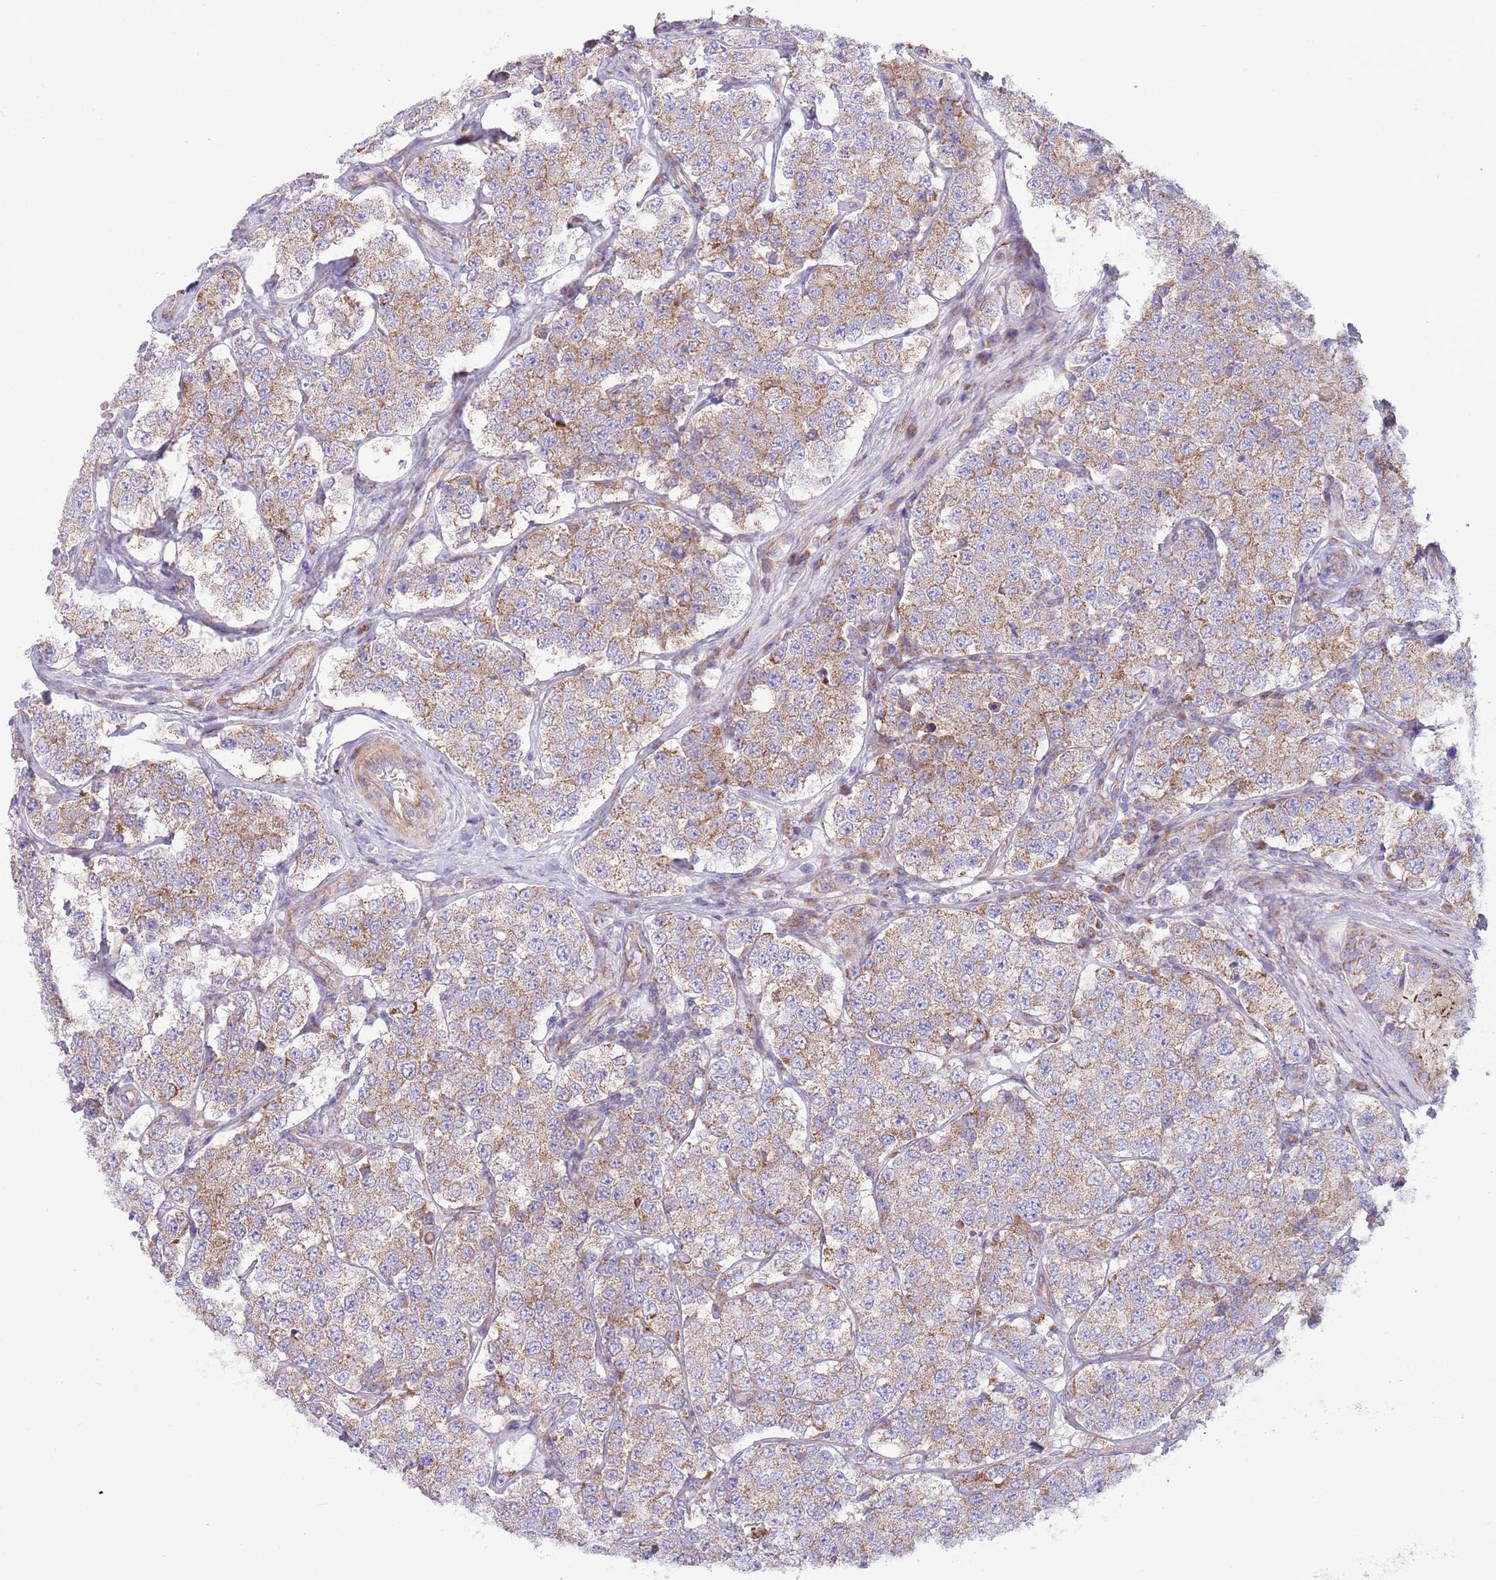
{"staining": {"intensity": "moderate", "quantity": ">75%", "location": "cytoplasmic/membranous"}, "tissue": "testis cancer", "cell_type": "Tumor cells", "image_type": "cancer", "snomed": [{"axis": "morphology", "description": "Seminoma, NOS"}, {"axis": "topography", "description": "Testis"}], "caption": "Immunohistochemistry photomicrograph of neoplastic tissue: human testis cancer (seminoma) stained using immunohistochemistry (IHC) exhibits medium levels of moderate protein expression localized specifically in the cytoplasmic/membranous of tumor cells, appearing as a cytoplasmic/membranous brown color.", "gene": "TOMM5", "patient": {"sex": "male", "age": 34}}